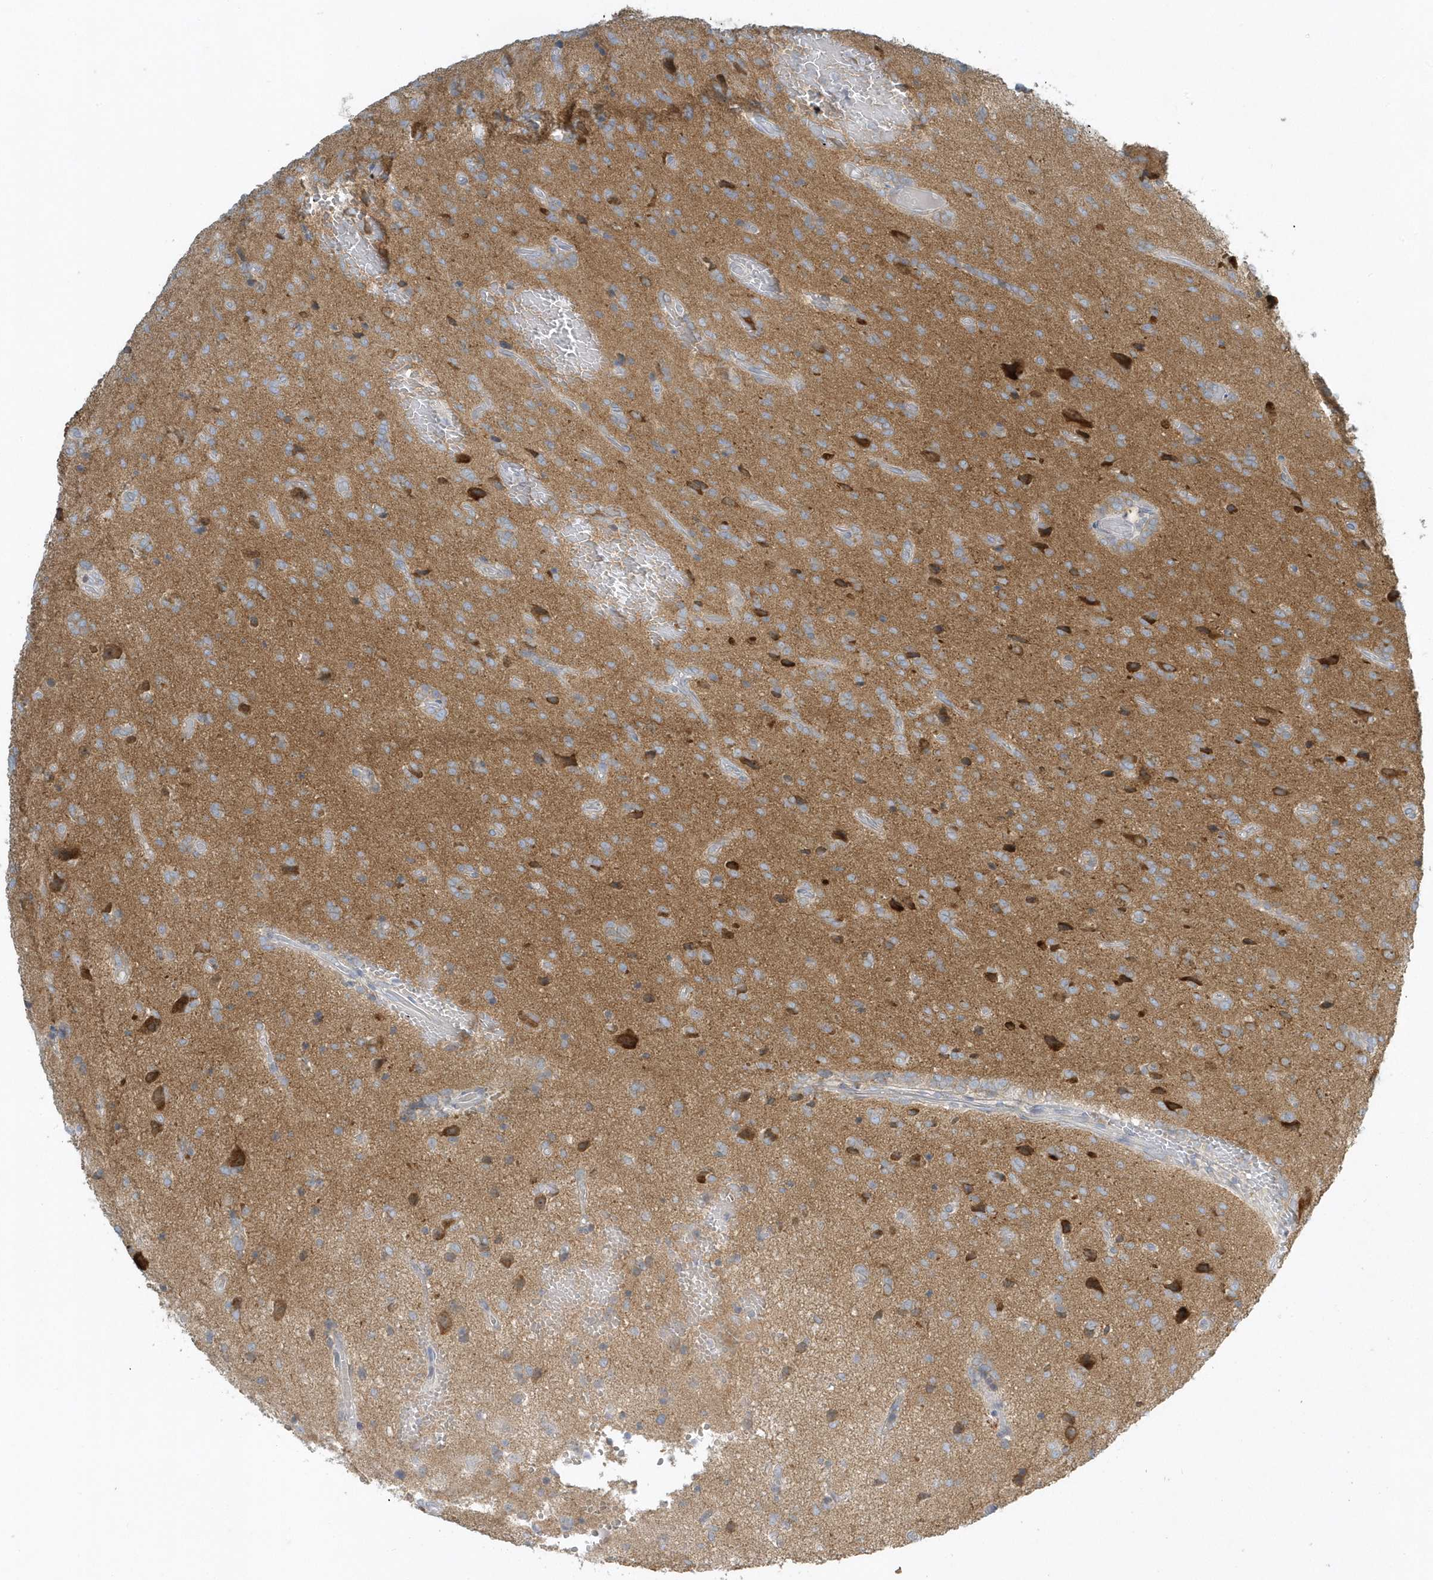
{"staining": {"intensity": "moderate", "quantity": ">75%", "location": "cytoplasmic/membranous"}, "tissue": "glioma", "cell_type": "Tumor cells", "image_type": "cancer", "snomed": [{"axis": "morphology", "description": "Glioma, malignant, High grade"}, {"axis": "topography", "description": "Brain"}], "caption": "About >75% of tumor cells in glioma exhibit moderate cytoplasmic/membranous protein positivity as visualized by brown immunohistochemical staining.", "gene": "SCN3A", "patient": {"sex": "female", "age": 59}}